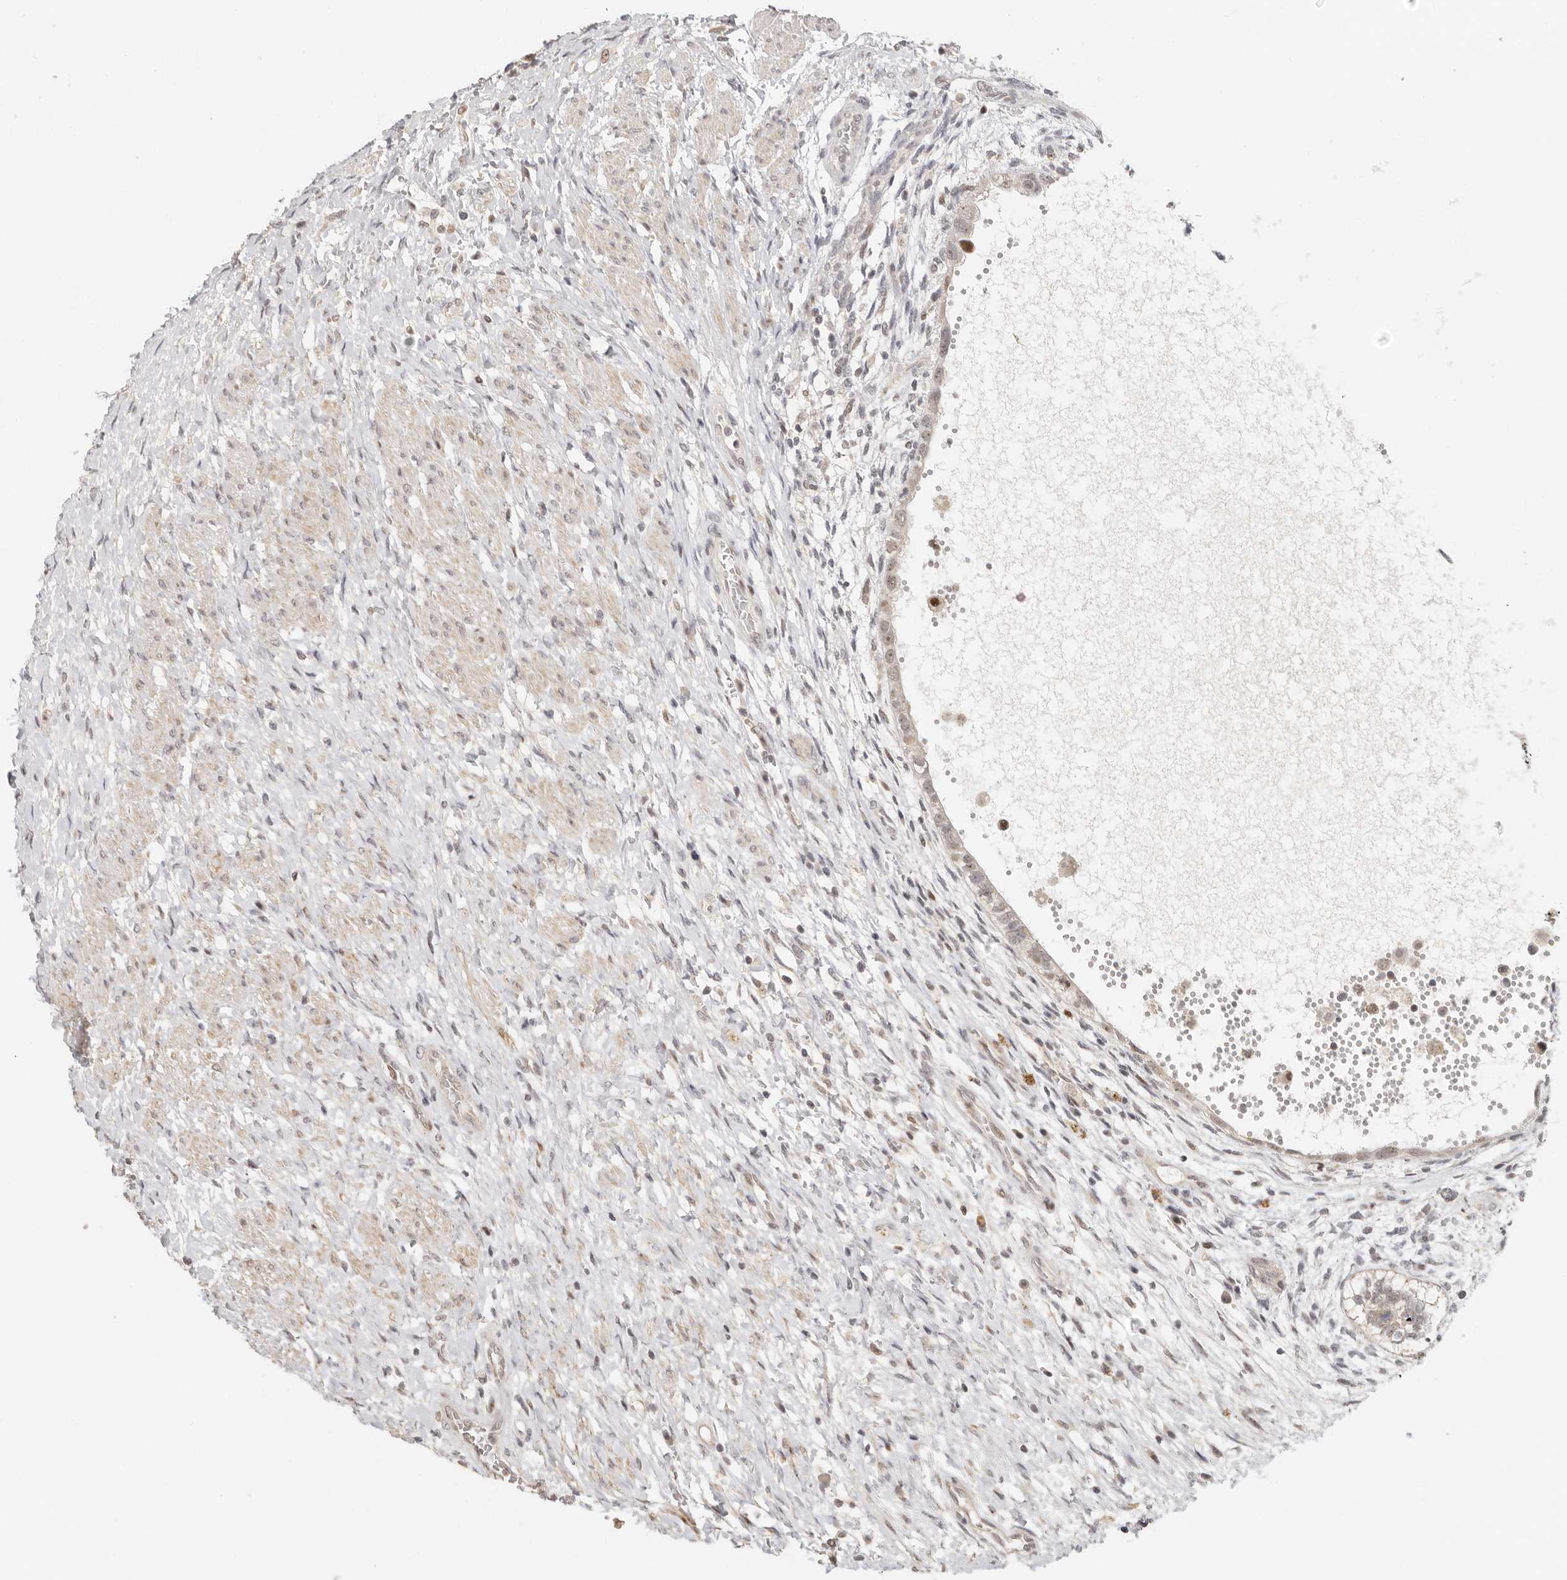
{"staining": {"intensity": "weak", "quantity": "25%-75%", "location": "nuclear"}, "tissue": "testis cancer", "cell_type": "Tumor cells", "image_type": "cancer", "snomed": [{"axis": "morphology", "description": "Carcinoma, Embryonal, NOS"}, {"axis": "topography", "description": "Testis"}], "caption": "This photomicrograph reveals IHC staining of human embryonal carcinoma (testis), with low weak nuclear expression in approximately 25%-75% of tumor cells.", "gene": "GPBP1L1", "patient": {"sex": "male", "age": 26}}